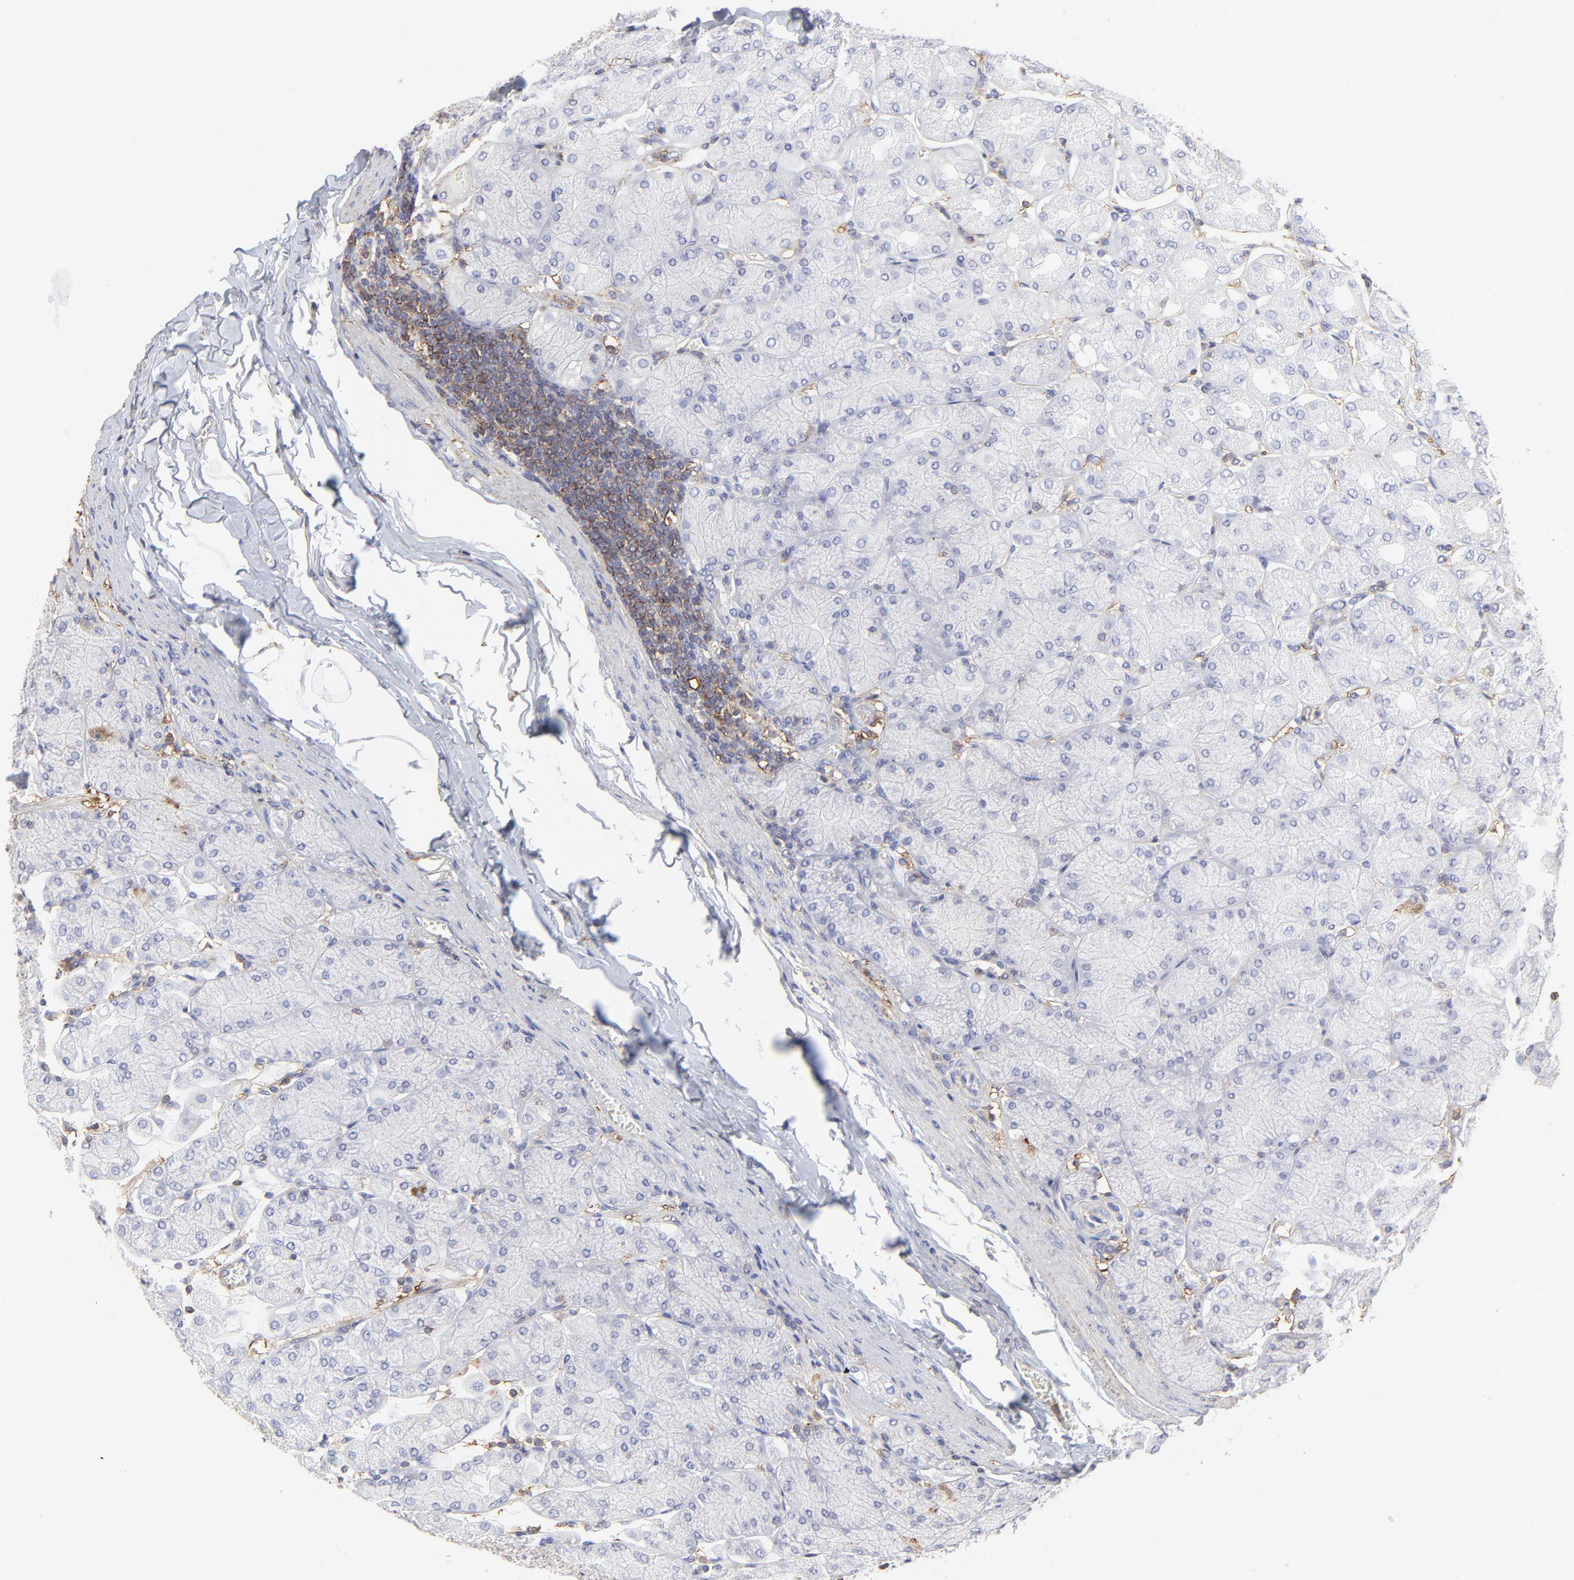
{"staining": {"intensity": "negative", "quantity": "none", "location": "none"}, "tissue": "stomach", "cell_type": "Glandular cells", "image_type": "normal", "snomed": [{"axis": "morphology", "description": "Normal tissue, NOS"}, {"axis": "topography", "description": "Stomach, upper"}], "caption": "Immunohistochemical staining of benign human stomach exhibits no significant expression in glandular cells.", "gene": "ANXA6", "patient": {"sex": "female", "age": 56}}